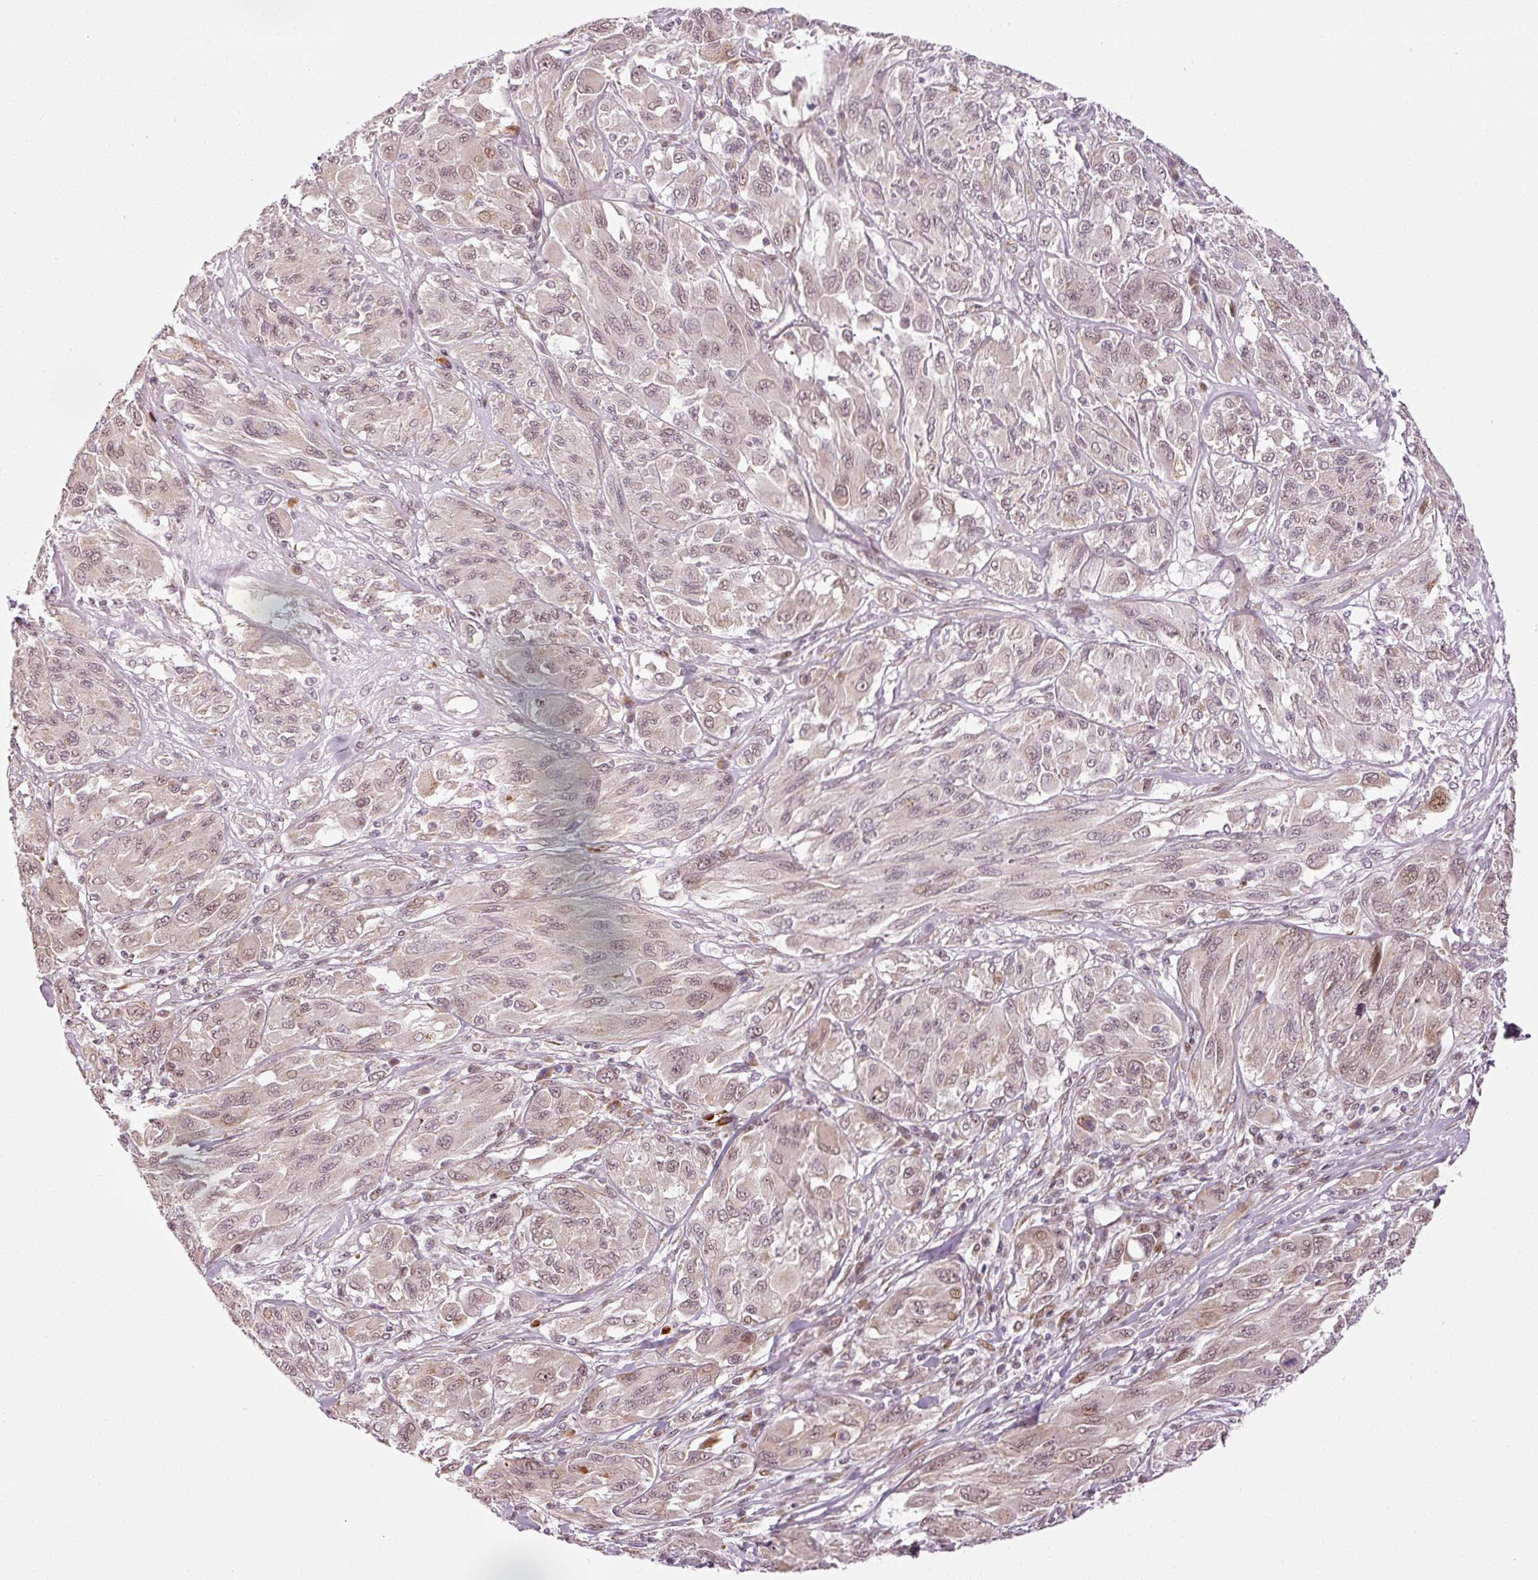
{"staining": {"intensity": "moderate", "quantity": "<25%", "location": "cytoplasmic/membranous,nuclear"}, "tissue": "melanoma", "cell_type": "Tumor cells", "image_type": "cancer", "snomed": [{"axis": "morphology", "description": "Malignant melanoma, NOS"}, {"axis": "topography", "description": "Skin"}], "caption": "IHC staining of melanoma, which exhibits low levels of moderate cytoplasmic/membranous and nuclear expression in approximately <25% of tumor cells indicating moderate cytoplasmic/membranous and nuclear protein positivity. The staining was performed using DAB (brown) for protein detection and nuclei were counterstained in hematoxylin (blue).", "gene": "ANKRD20A1", "patient": {"sex": "female", "age": 91}}